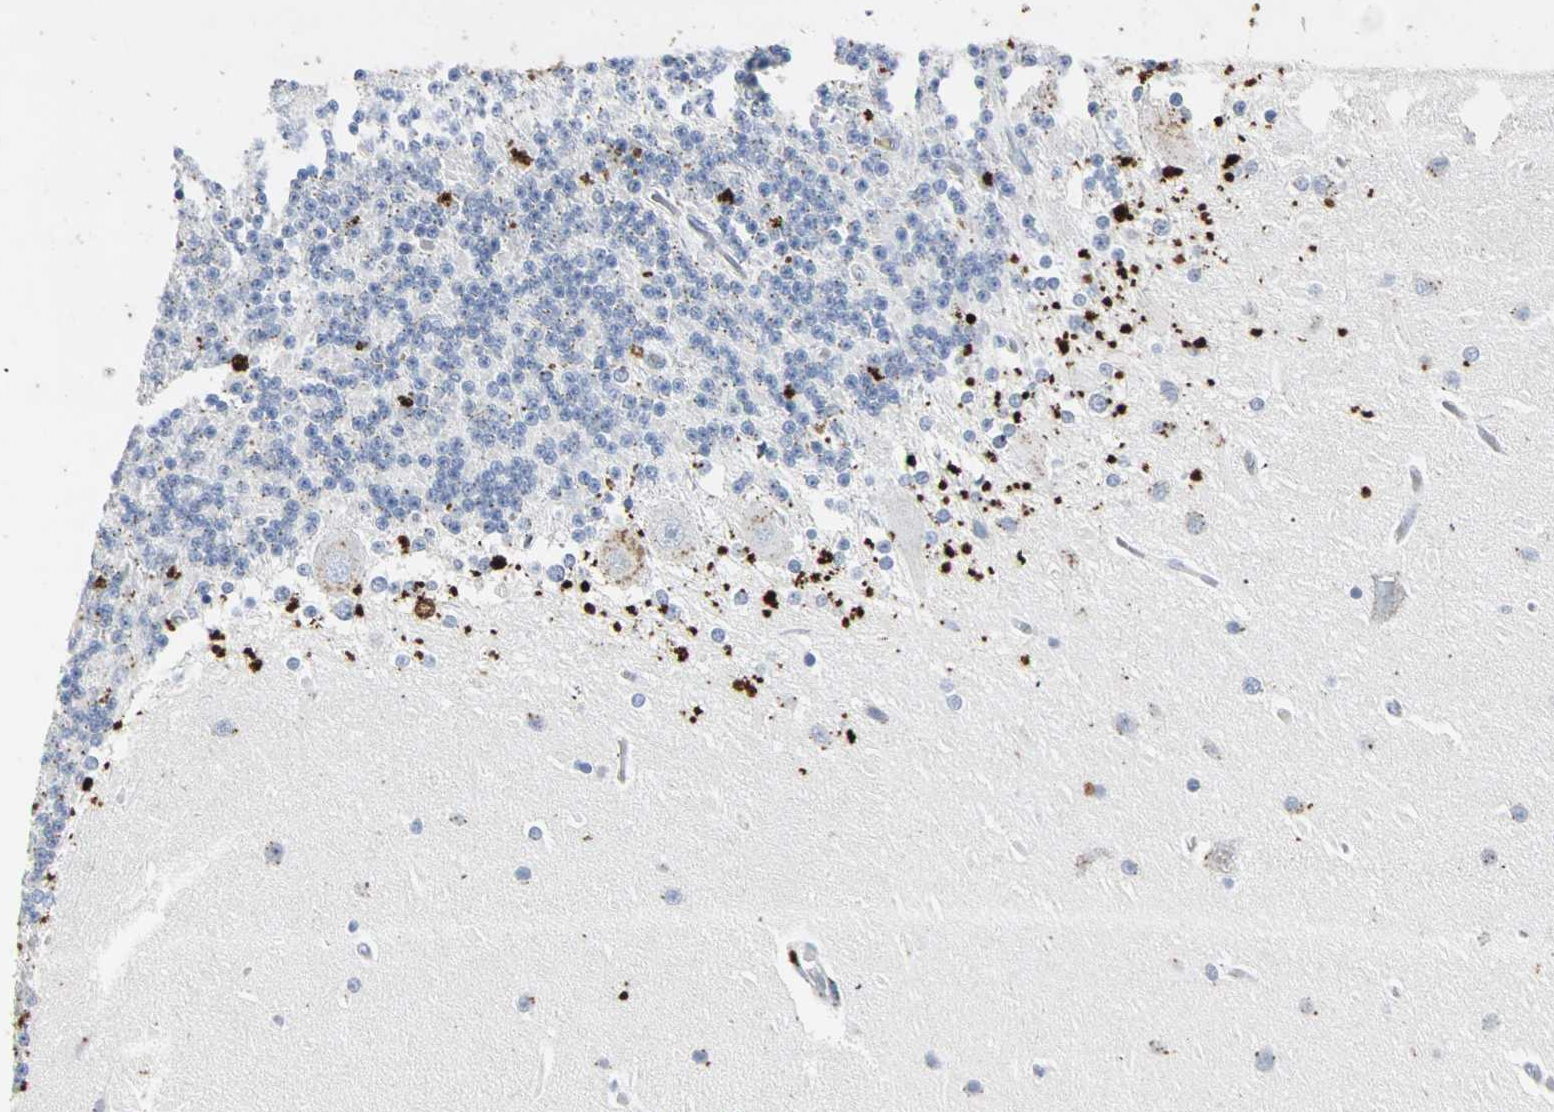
{"staining": {"intensity": "negative", "quantity": "none", "location": "none"}, "tissue": "cerebellum", "cell_type": "Cells in granular layer", "image_type": "normal", "snomed": [{"axis": "morphology", "description": "Normal tissue, NOS"}, {"axis": "topography", "description": "Cerebellum"}], "caption": "An IHC photomicrograph of normal cerebellum is shown. There is no staining in cells in granular layer of cerebellum. The staining is performed using DAB (3,3'-diaminobenzidine) brown chromogen with nuclei counter-stained in using hematoxylin.", "gene": "CEACAM6", "patient": {"sex": "female", "age": 54}}